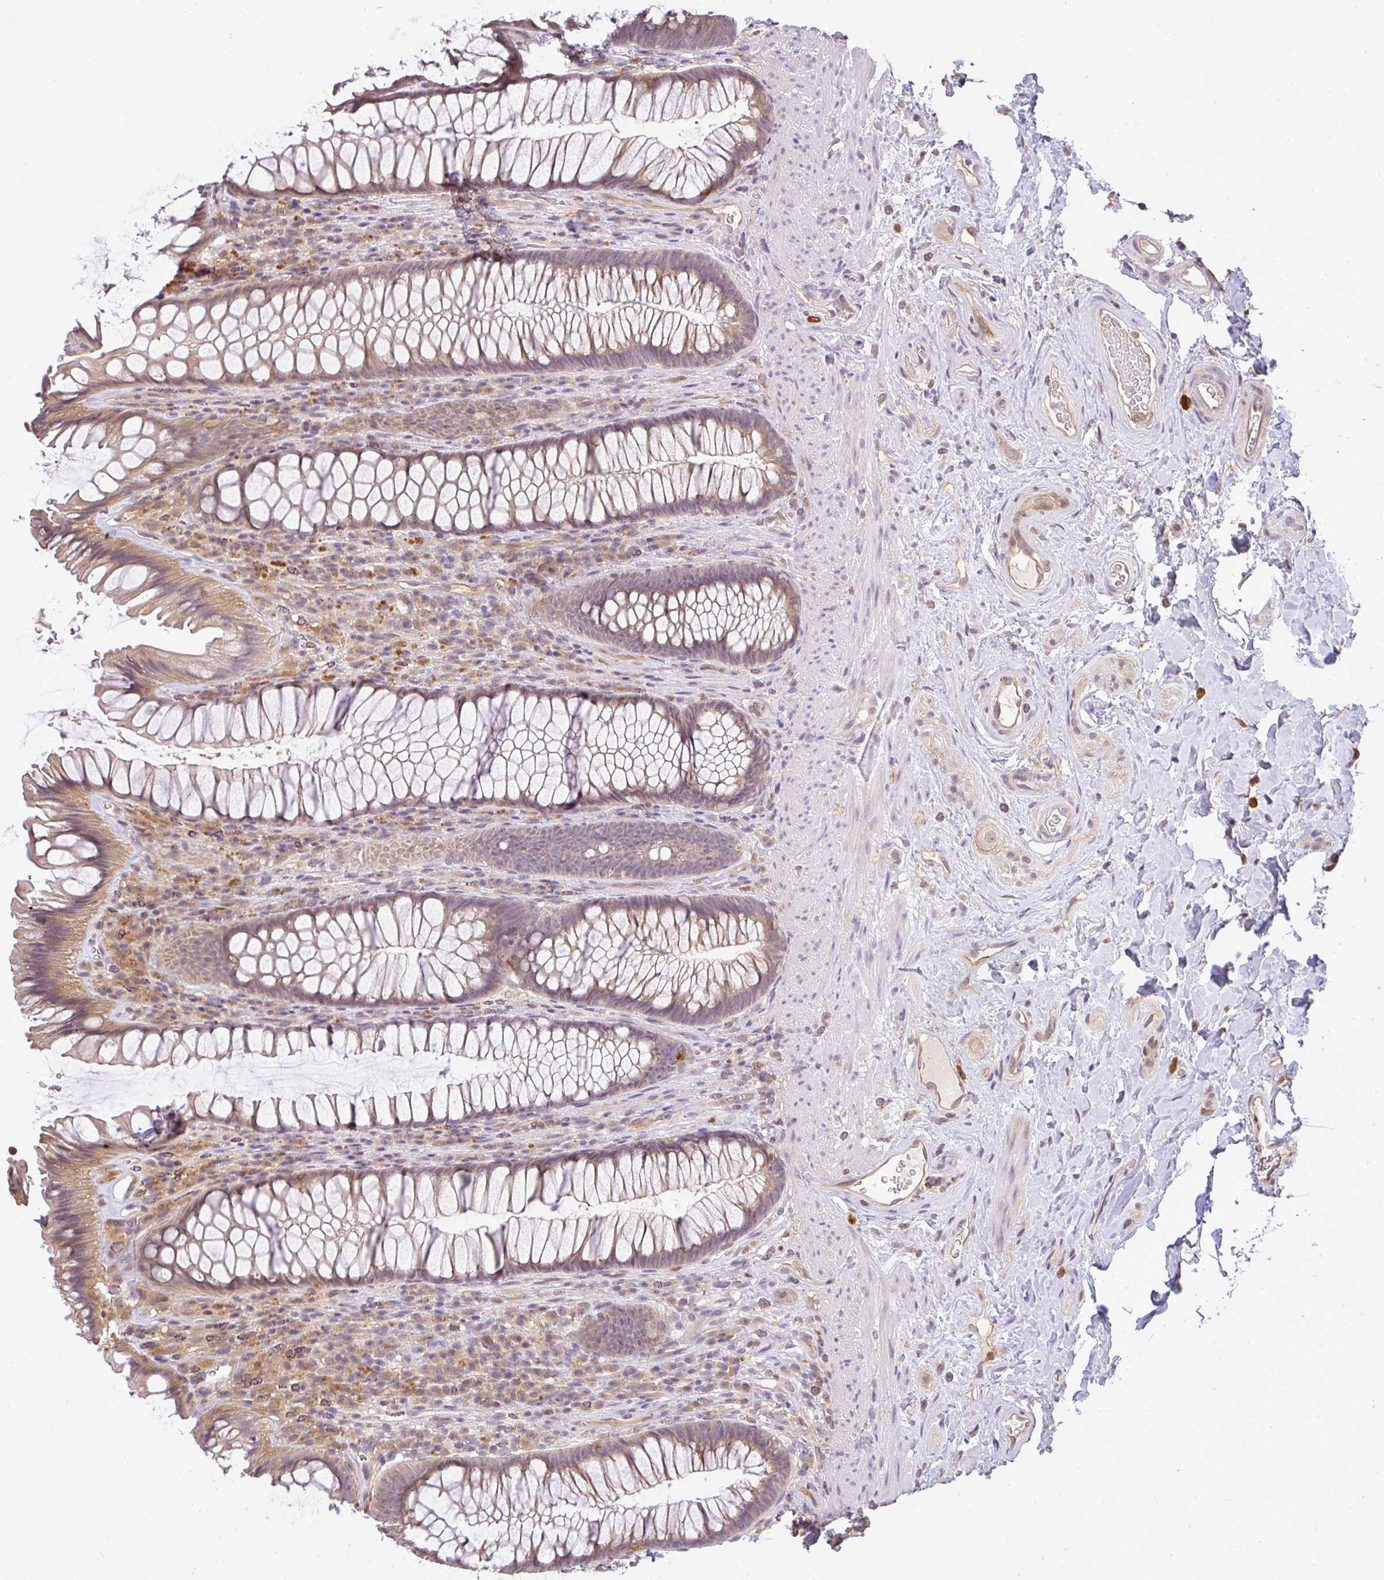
{"staining": {"intensity": "moderate", "quantity": ">75%", "location": "cytoplasmic/membranous"}, "tissue": "rectum", "cell_type": "Glandular cells", "image_type": "normal", "snomed": [{"axis": "morphology", "description": "Normal tissue, NOS"}, {"axis": "topography", "description": "Rectum"}], "caption": "Immunohistochemistry image of normal rectum: rectum stained using immunohistochemistry displays medium levels of moderate protein expression localized specifically in the cytoplasmic/membranous of glandular cells, appearing as a cytoplasmic/membranous brown color.", "gene": "FAM153A", "patient": {"sex": "male", "age": 53}}